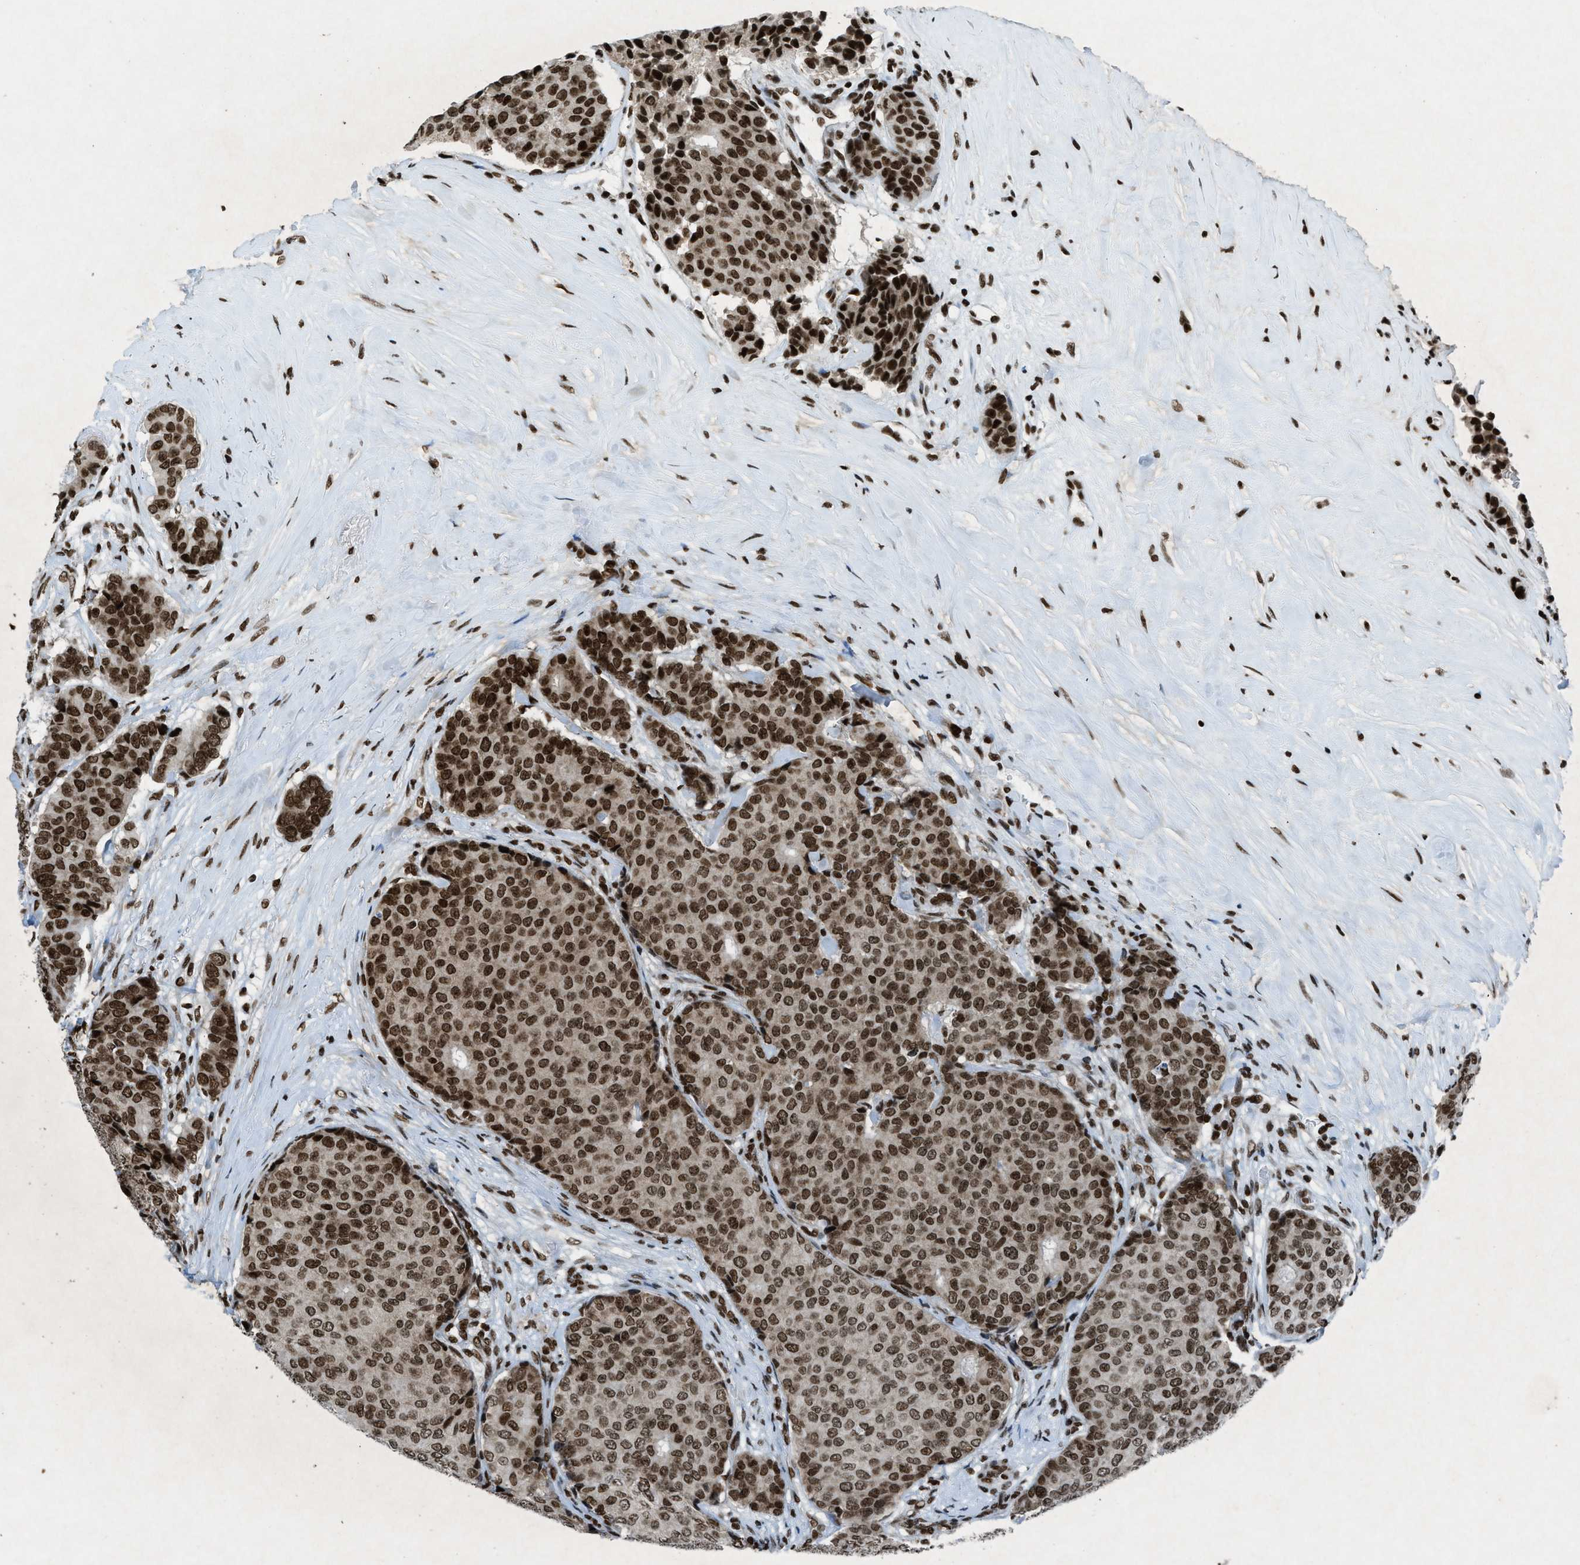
{"staining": {"intensity": "strong", "quantity": ">75%", "location": "nuclear"}, "tissue": "breast cancer", "cell_type": "Tumor cells", "image_type": "cancer", "snomed": [{"axis": "morphology", "description": "Duct carcinoma"}, {"axis": "topography", "description": "Breast"}], "caption": "Breast cancer (intraductal carcinoma) stained for a protein demonstrates strong nuclear positivity in tumor cells.", "gene": "NXF1", "patient": {"sex": "female", "age": 75}}